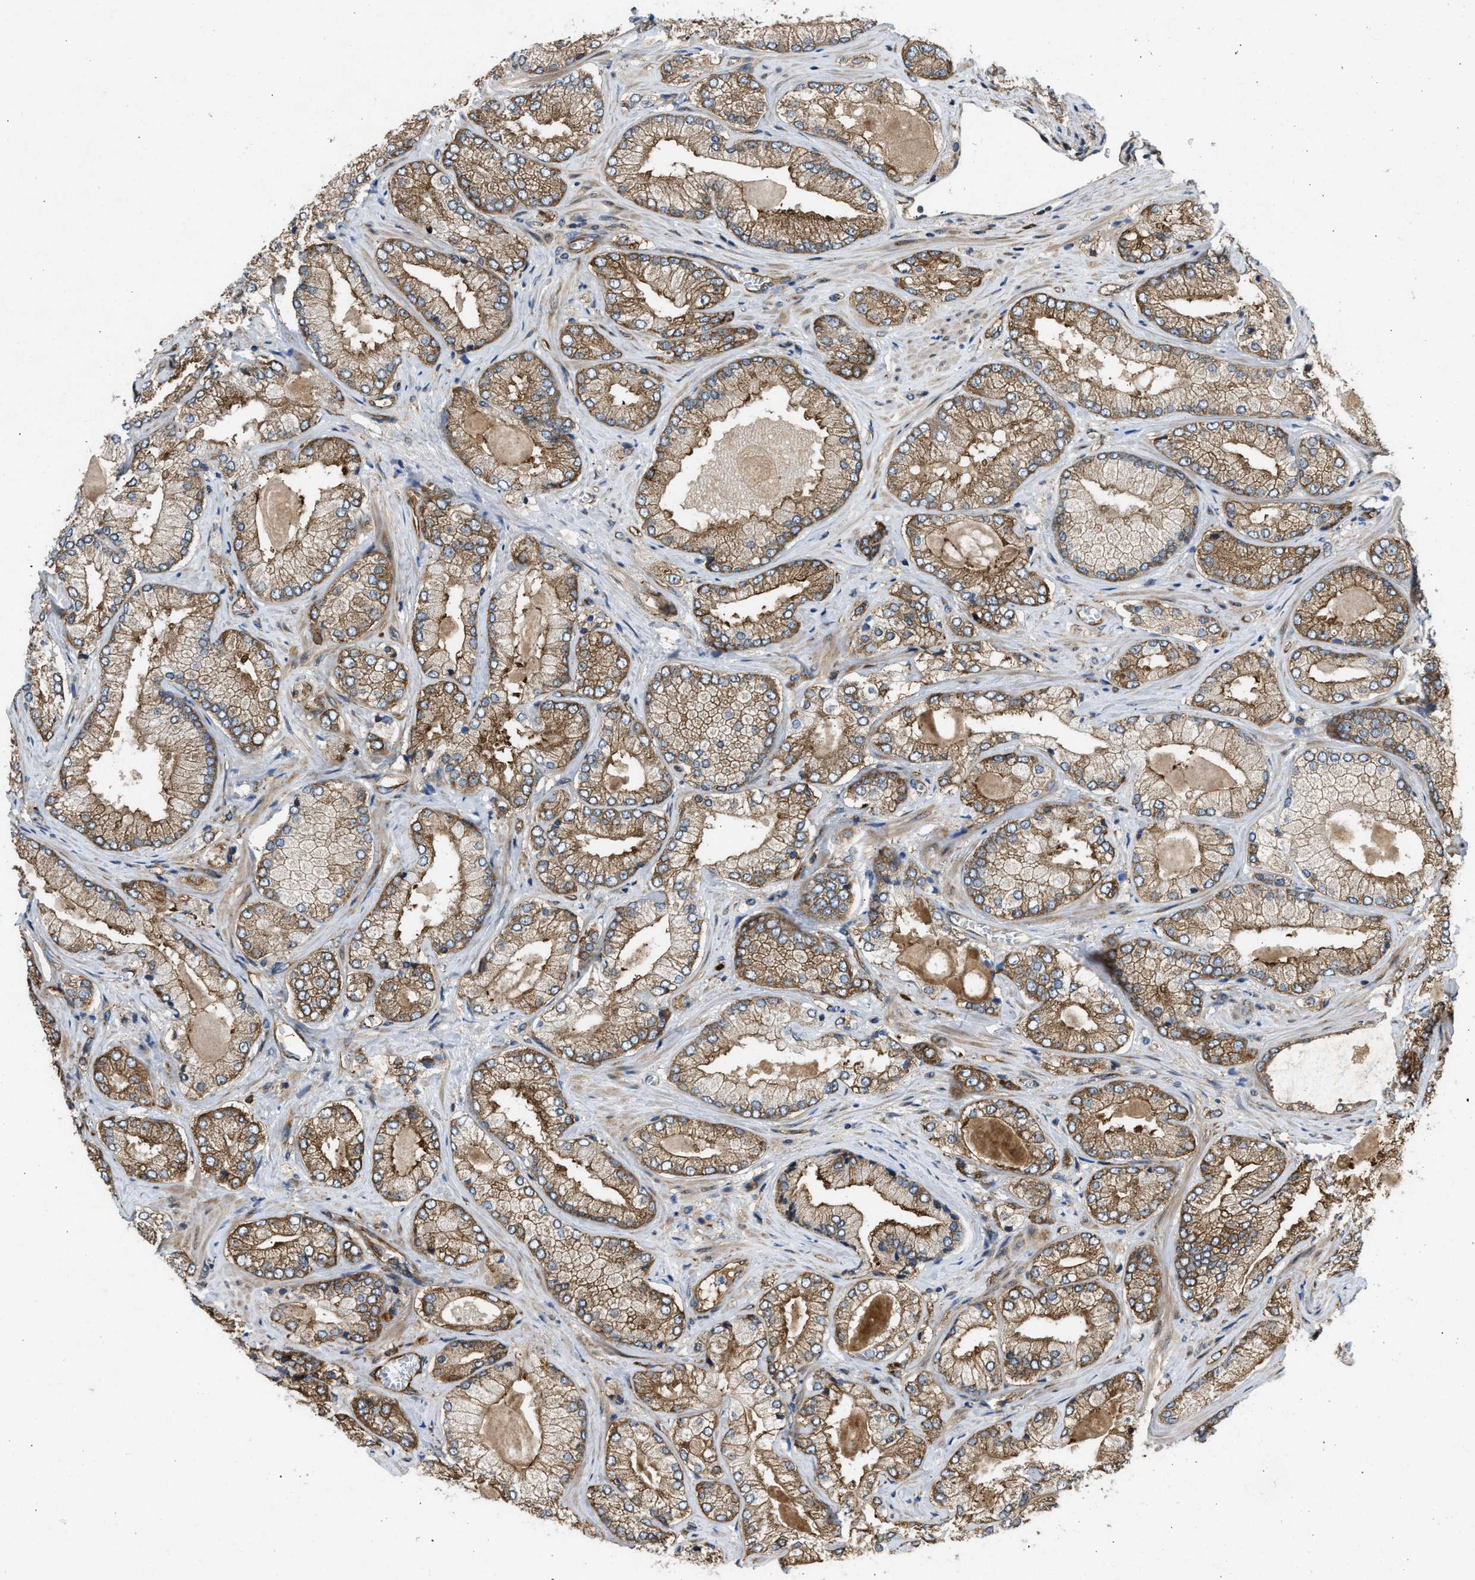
{"staining": {"intensity": "moderate", "quantity": ">75%", "location": "cytoplasmic/membranous"}, "tissue": "prostate cancer", "cell_type": "Tumor cells", "image_type": "cancer", "snomed": [{"axis": "morphology", "description": "Adenocarcinoma, Low grade"}, {"axis": "topography", "description": "Prostate"}], "caption": "A brown stain highlights moderate cytoplasmic/membranous positivity of a protein in human low-grade adenocarcinoma (prostate) tumor cells. (IHC, brightfield microscopy, high magnification).", "gene": "RASGRF2", "patient": {"sex": "male", "age": 65}}